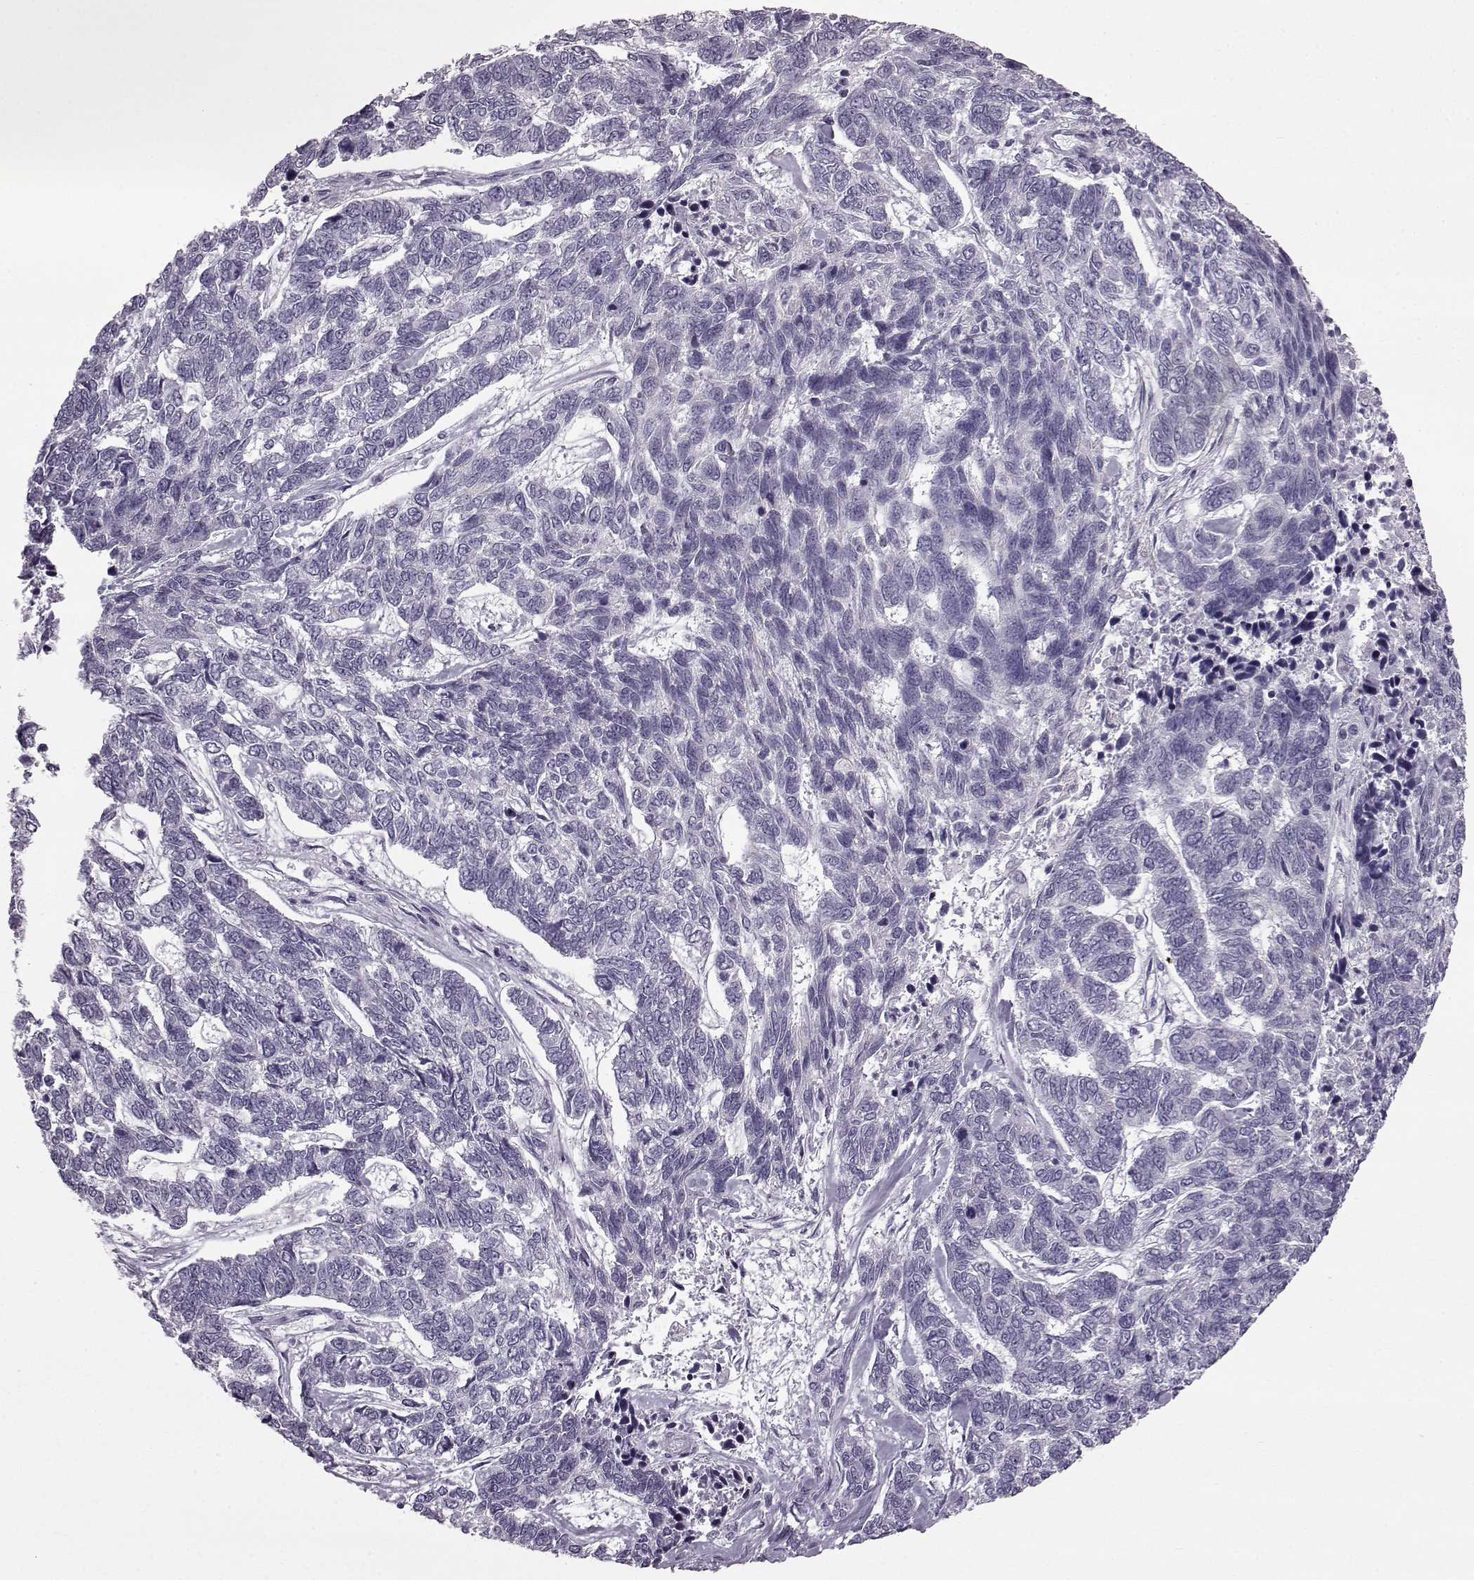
{"staining": {"intensity": "negative", "quantity": "none", "location": "none"}, "tissue": "skin cancer", "cell_type": "Tumor cells", "image_type": "cancer", "snomed": [{"axis": "morphology", "description": "Basal cell carcinoma"}, {"axis": "topography", "description": "Skin"}], "caption": "High magnification brightfield microscopy of basal cell carcinoma (skin) stained with DAB (brown) and counterstained with hematoxylin (blue): tumor cells show no significant staining.", "gene": "SLC28A2", "patient": {"sex": "female", "age": 65}}